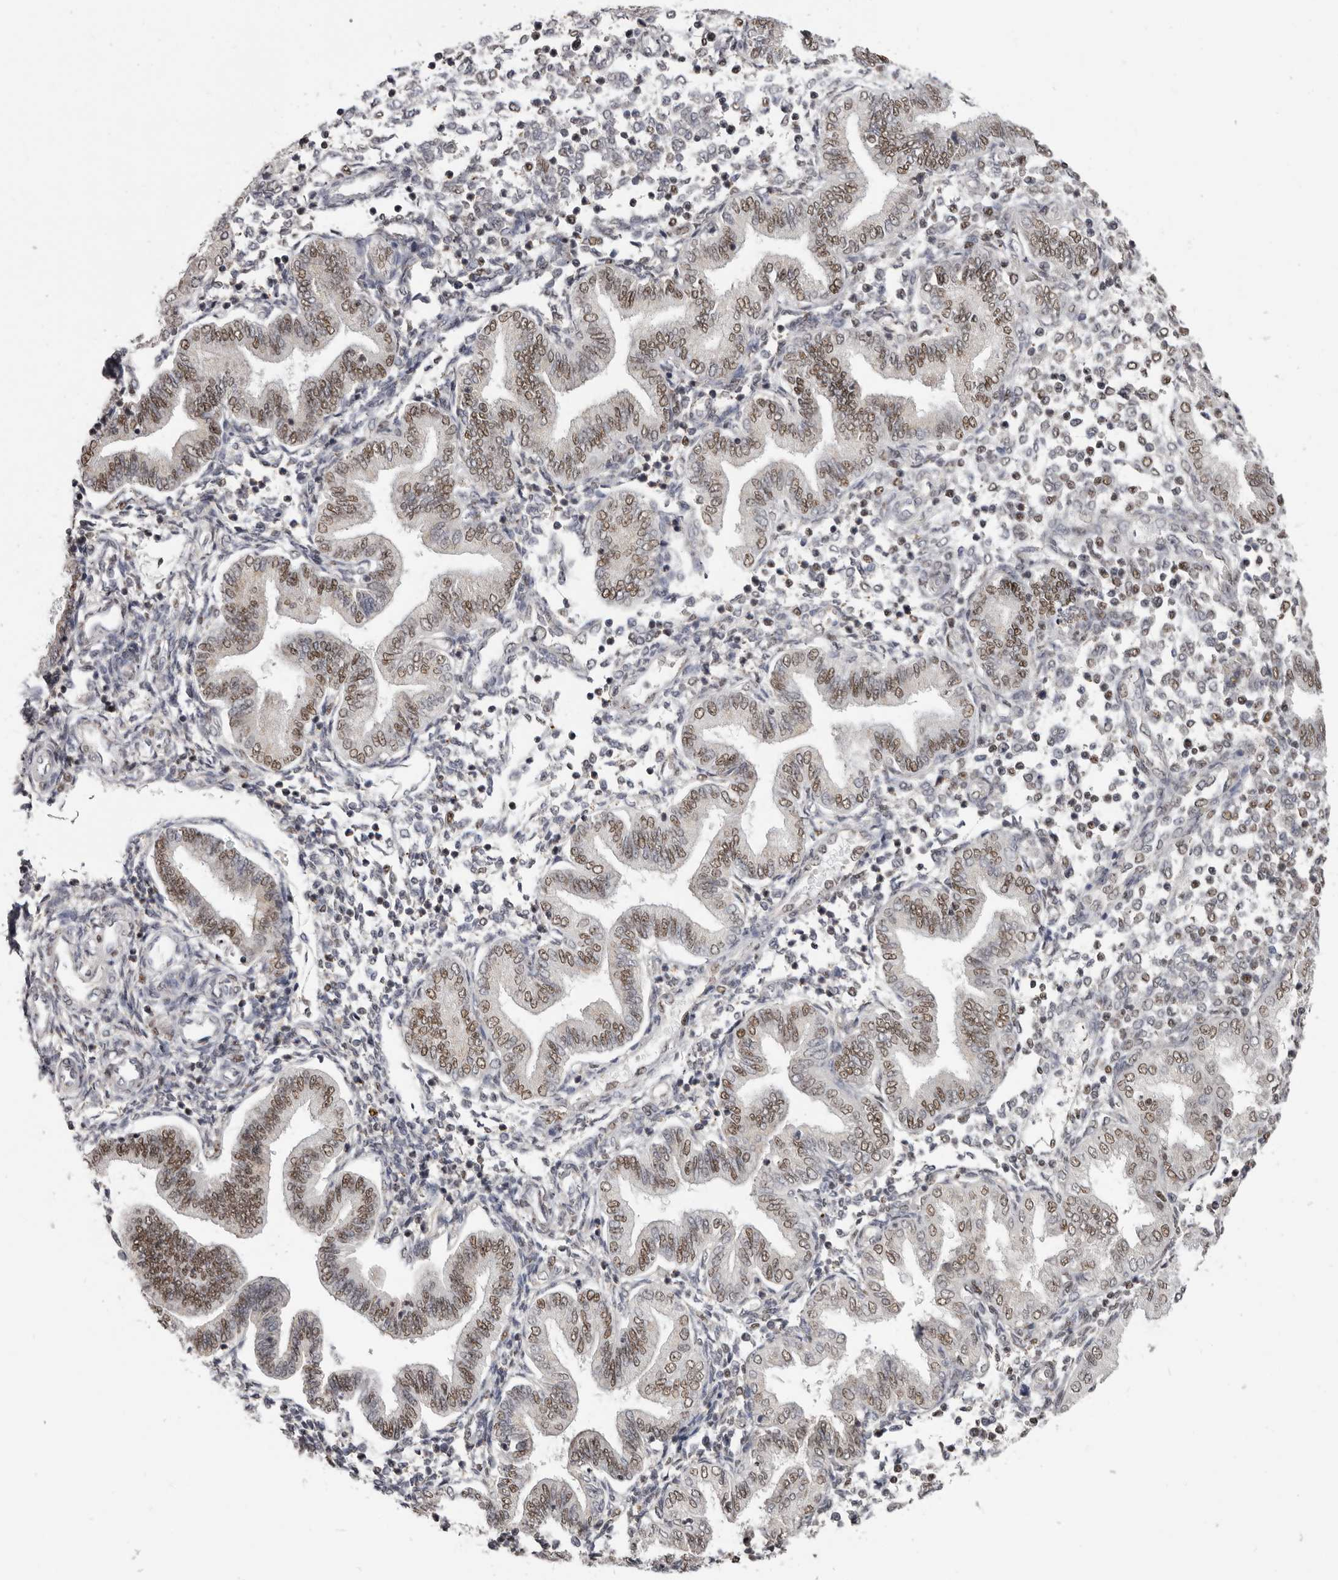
{"staining": {"intensity": "weak", "quantity": "25%-75%", "location": "nuclear"}, "tissue": "endometrium", "cell_type": "Cells in endometrial stroma", "image_type": "normal", "snomed": [{"axis": "morphology", "description": "Normal tissue, NOS"}, {"axis": "topography", "description": "Endometrium"}], "caption": "Immunohistochemistry (IHC) photomicrograph of unremarkable endometrium: human endometrium stained using immunohistochemistry reveals low levels of weak protein expression localized specifically in the nuclear of cells in endometrial stroma, appearing as a nuclear brown color.", "gene": "SCAF4", "patient": {"sex": "female", "age": 53}}